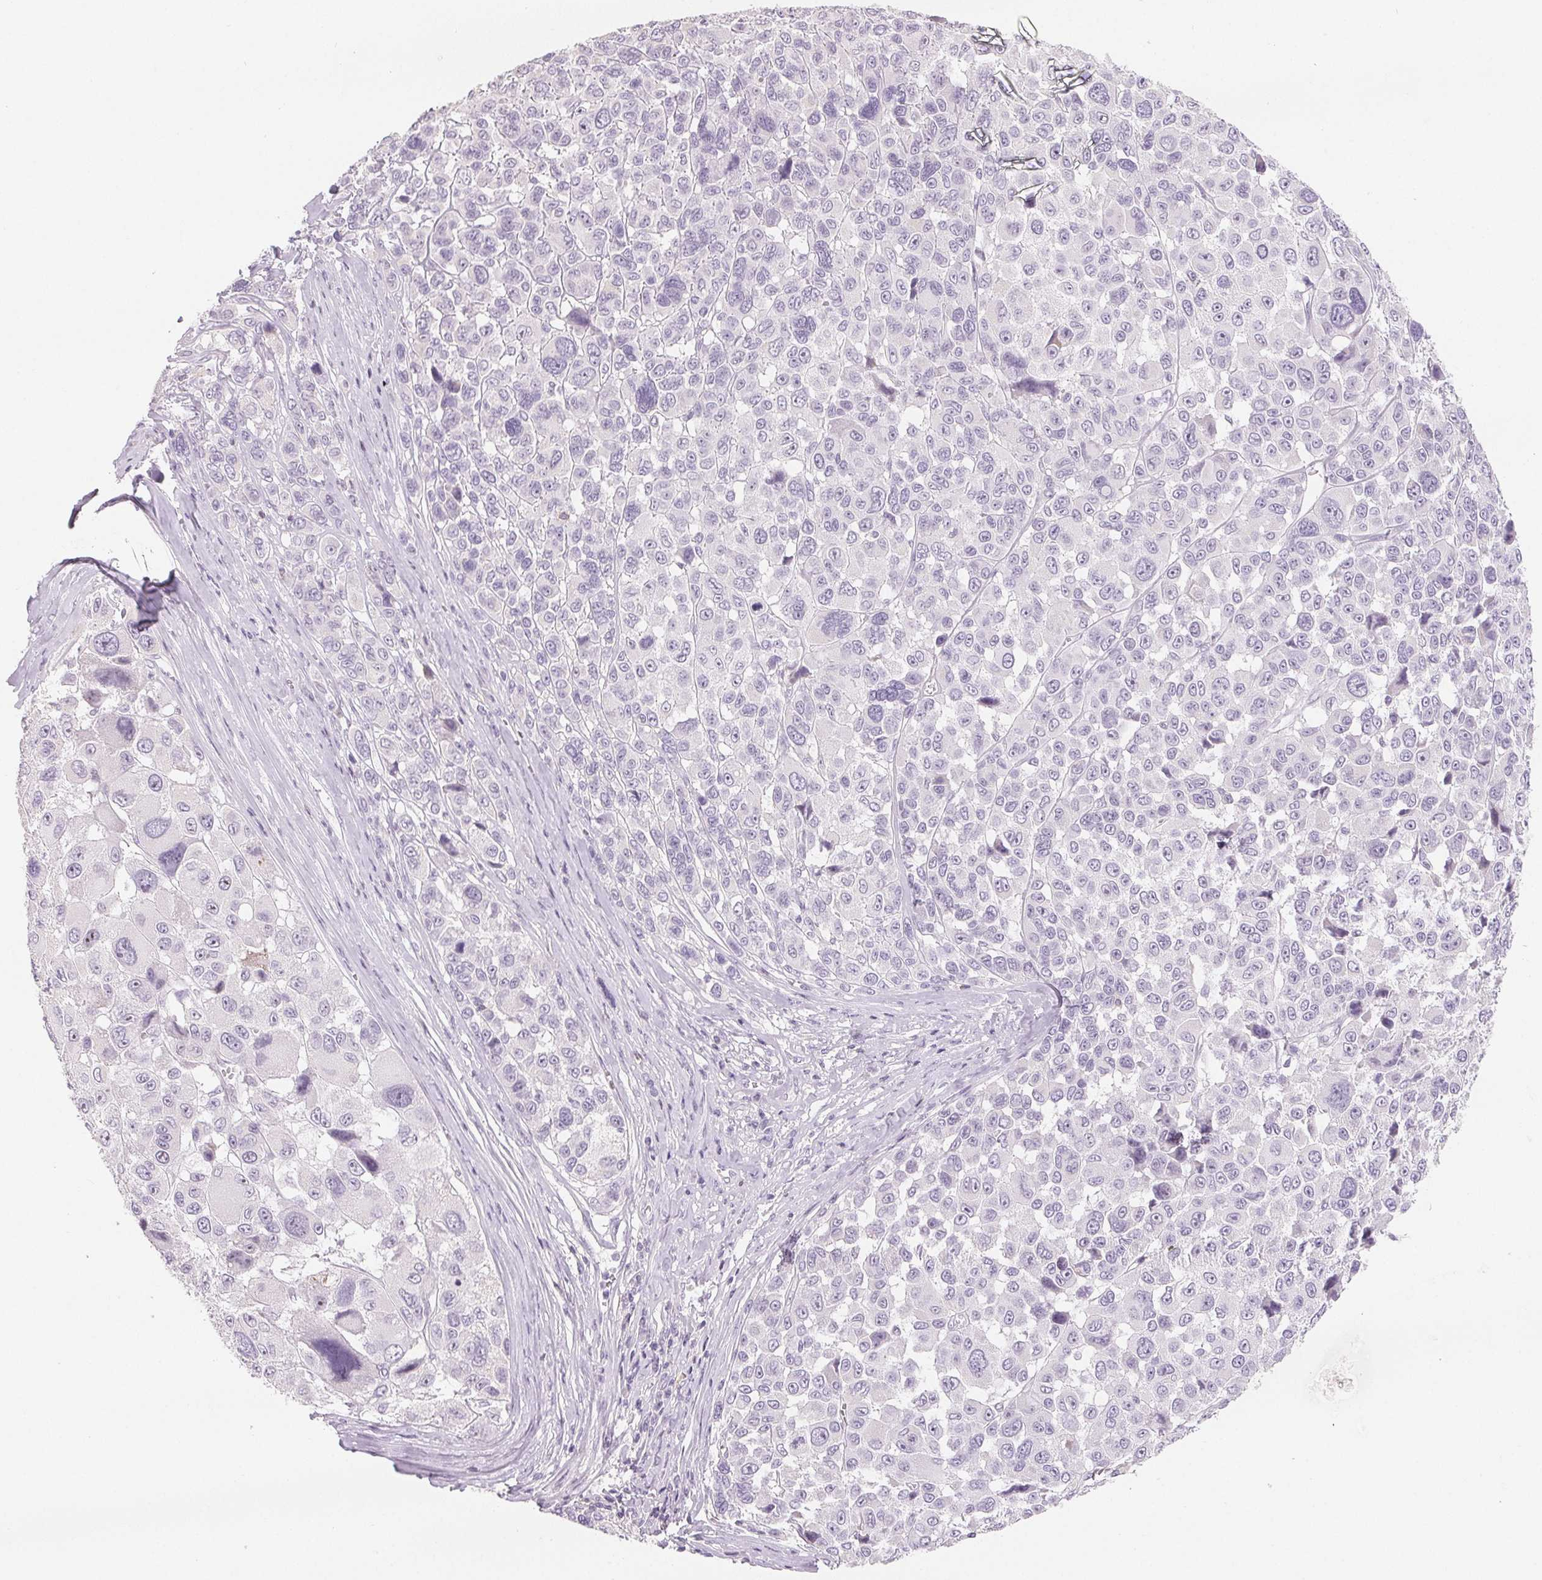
{"staining": {"intensity": "negative", "quantity": "none", "location": "none"}, "tissue": "melanoma", "cell_type": "Tumor cells", "image_type": "cancer", "snomed": [{"axis": "morphology", "description": "Malignant melanoma, NOS"}, {"axis": "topography", "description": "Skin"}], "caption": "This micrograph is of malignant melanoma stained with IHC to label a protein in brown with the nuclei are counter-stained blue. There is no staining in tumor cells. (DAB immunohistochemistry (IHC) with hematoxylin counter stain).", "gene": "CD69", "patient": {"sex": "female", "age": 66}}